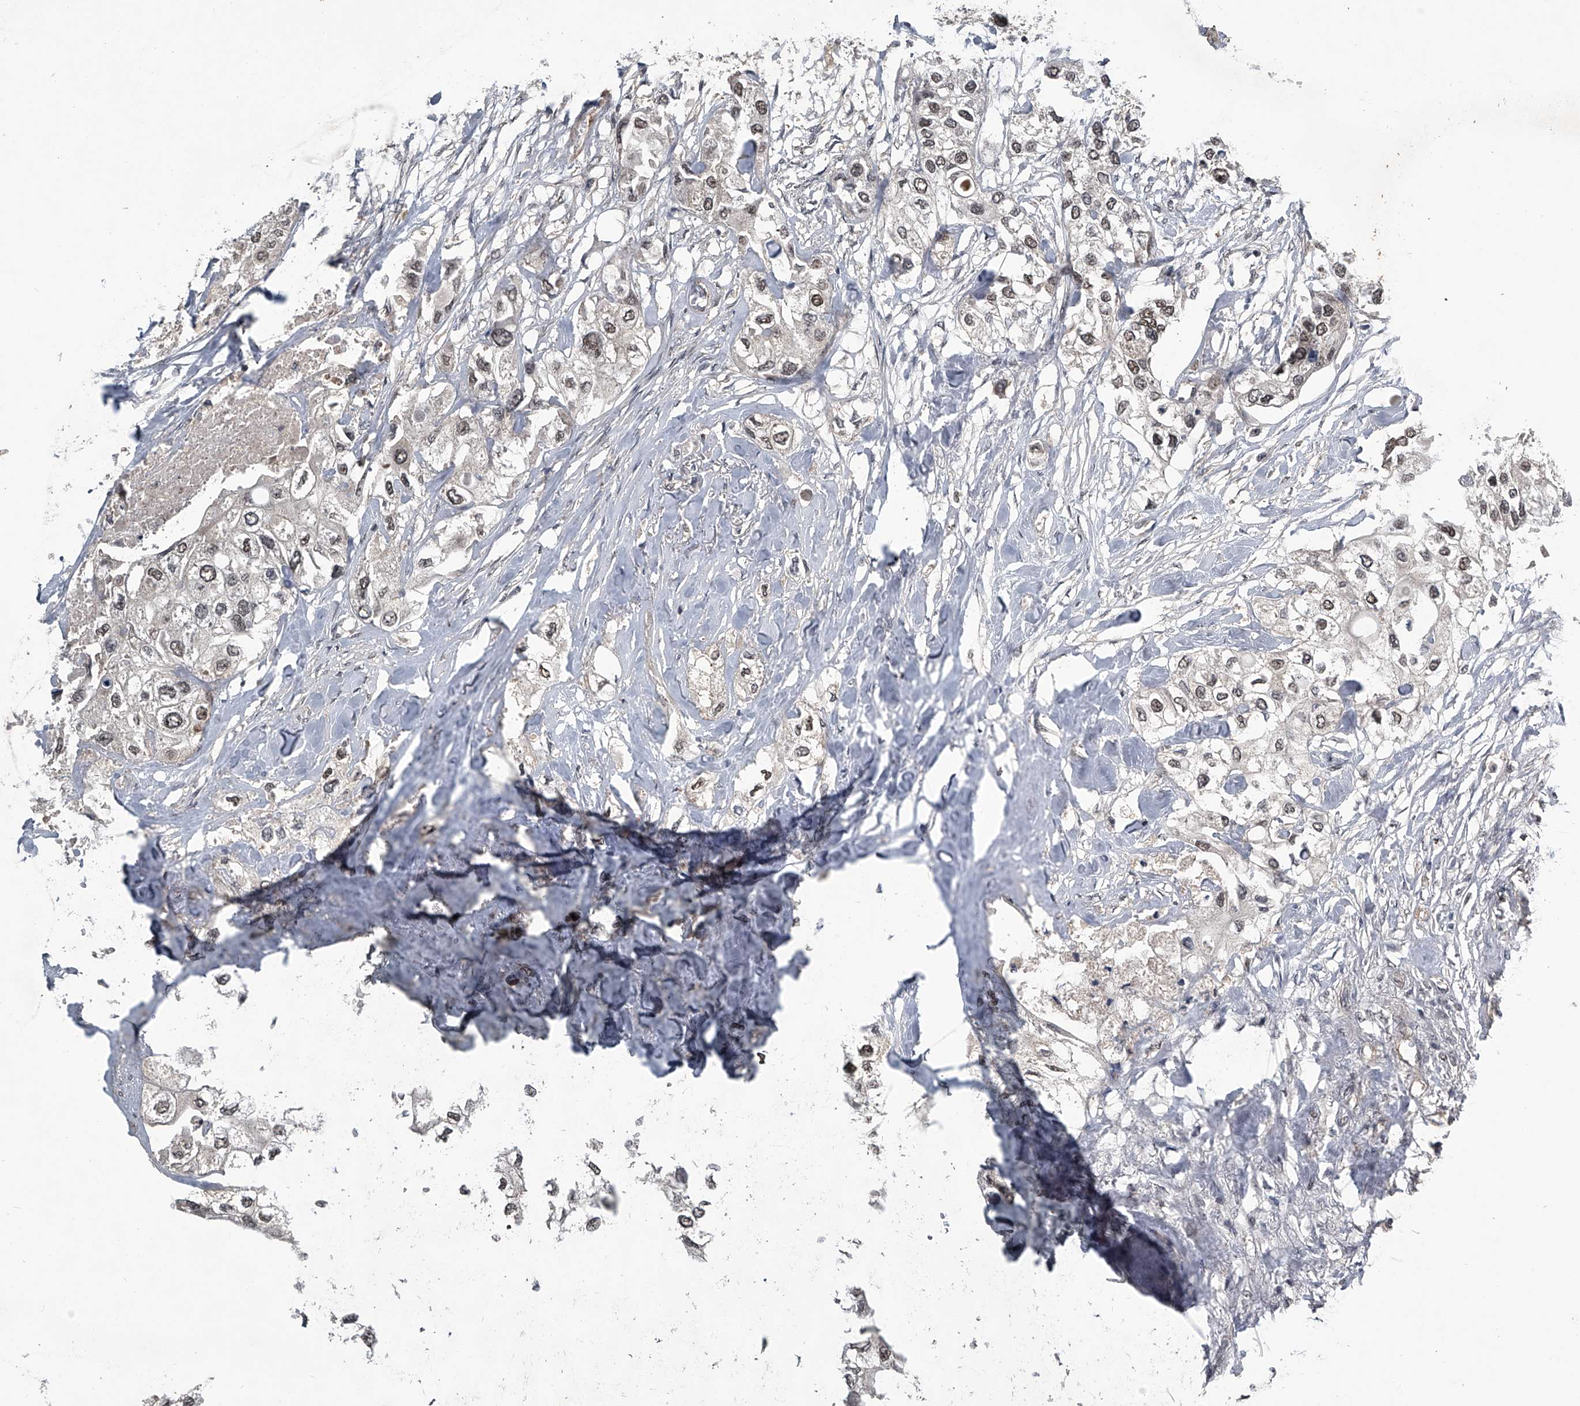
{"staining": {"intensity": "moderate", "quantity": ">75%", "location": "nuclear"}, "tissue": "urothelial cancer", "cell_type": "Tumor cells", "image_type": "cancer", "snomed": [{"axis": "morphology", "description": "Urothelial carcinoma, High grade"}, {"axis": "topography", "description": "Urinary bladder"}], "caption": "Urothelial carcinoma (high-grade) stained with DAB immunohistochemistry reveals medium levels of moderate nuclear expression in approximately >75% of tumor cells. The protein is shown in brown color, while the nuclei are stained blue.", "gene": "SLC12A8", "patient": {"sex": "male", "age": 64}}